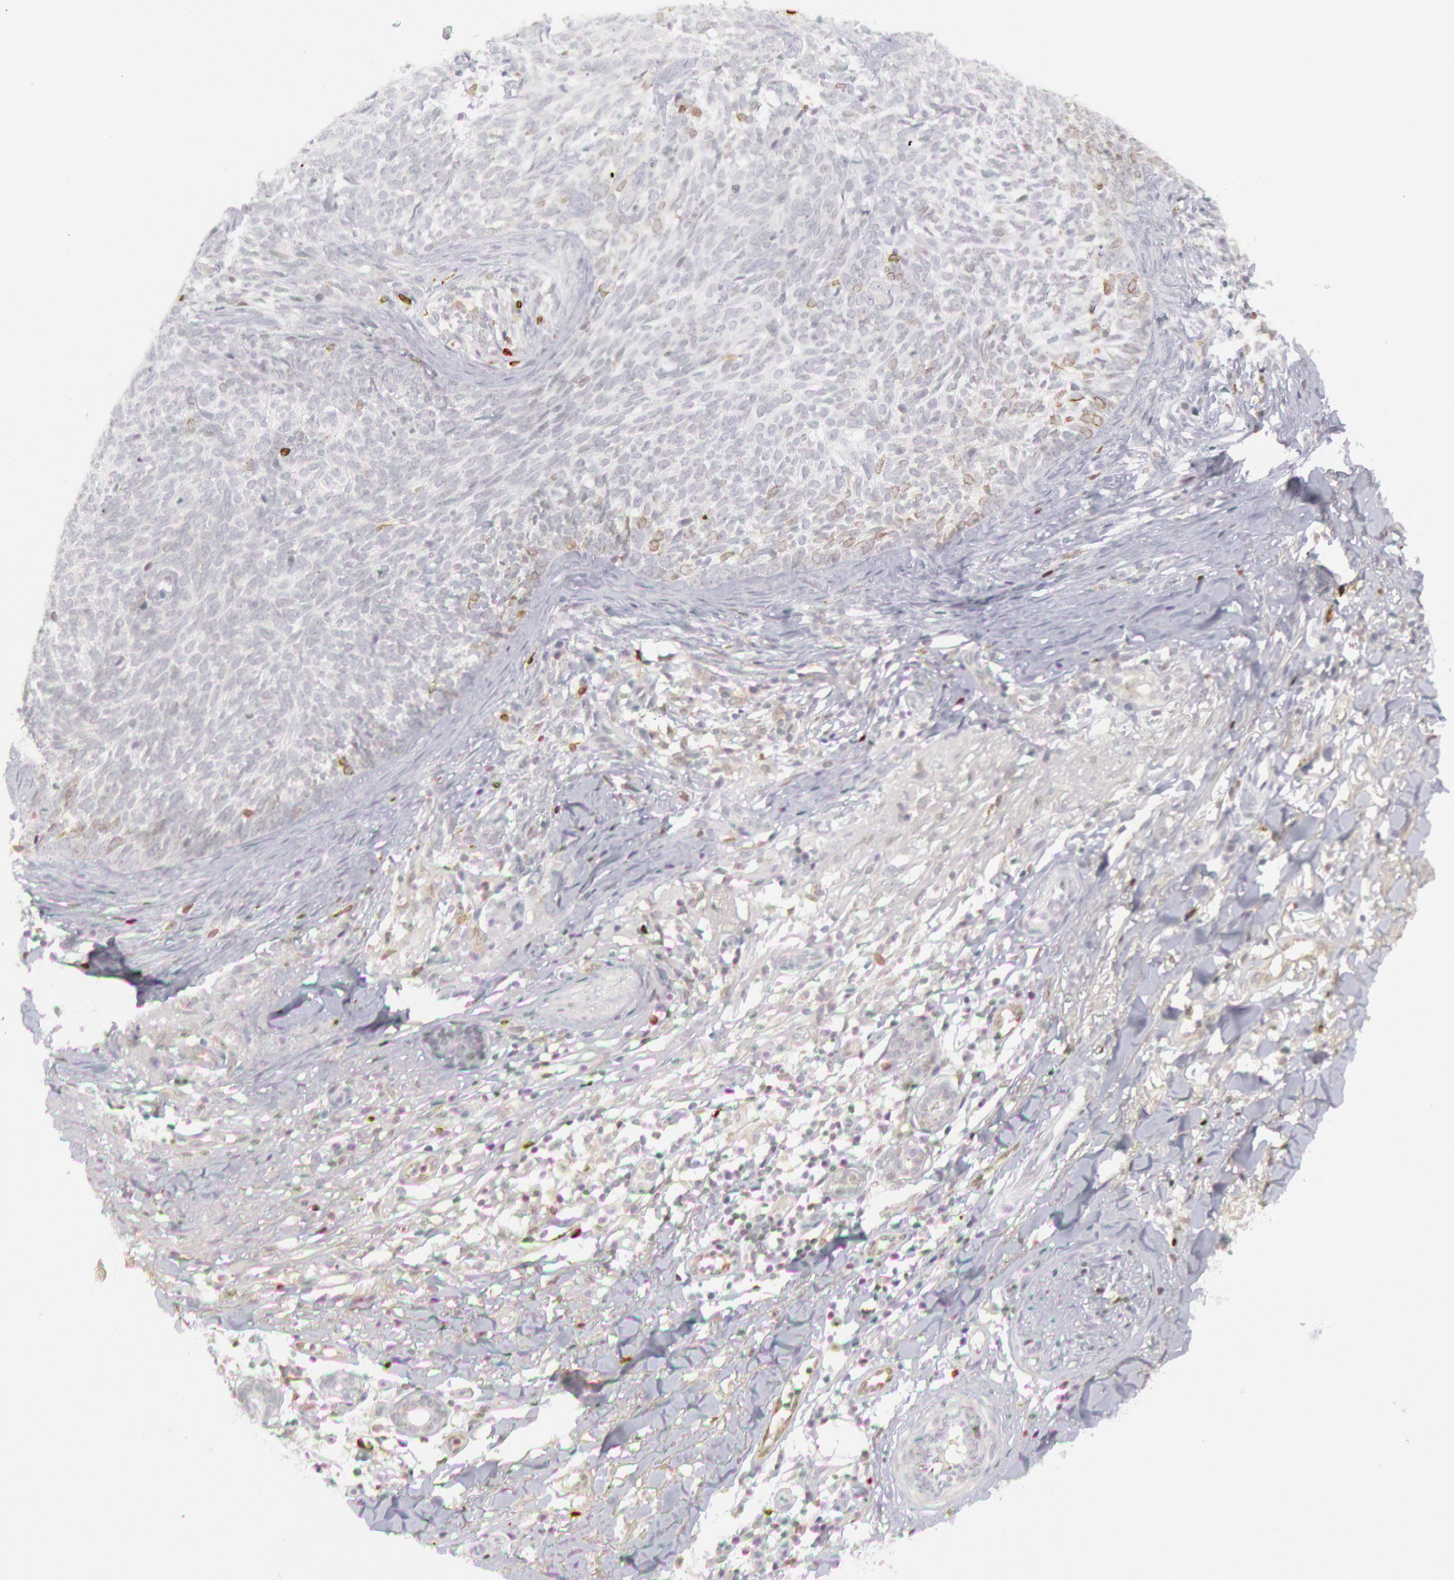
{"staining": {"intensity": "weak", "quantity": "<25%", "location": "cytoplasmic/membranous"}, "tissue": "skin cancer", "cell_type": "Tumor cells", "image_type": "cancer", "snomed": [{"axis": "morphology", "description": "Basal cell carcinoma"}, {"axis": "topography", "description": "Skin"}], "caption": "The histopathology image reveals no significant positivity in tumor cells of skin cancer (basal cell carcinoma). (IHC, brightfield microscopy, high magnification).", "gene": "PTGS2", "patient": {"sex": "female", "age": 81}}